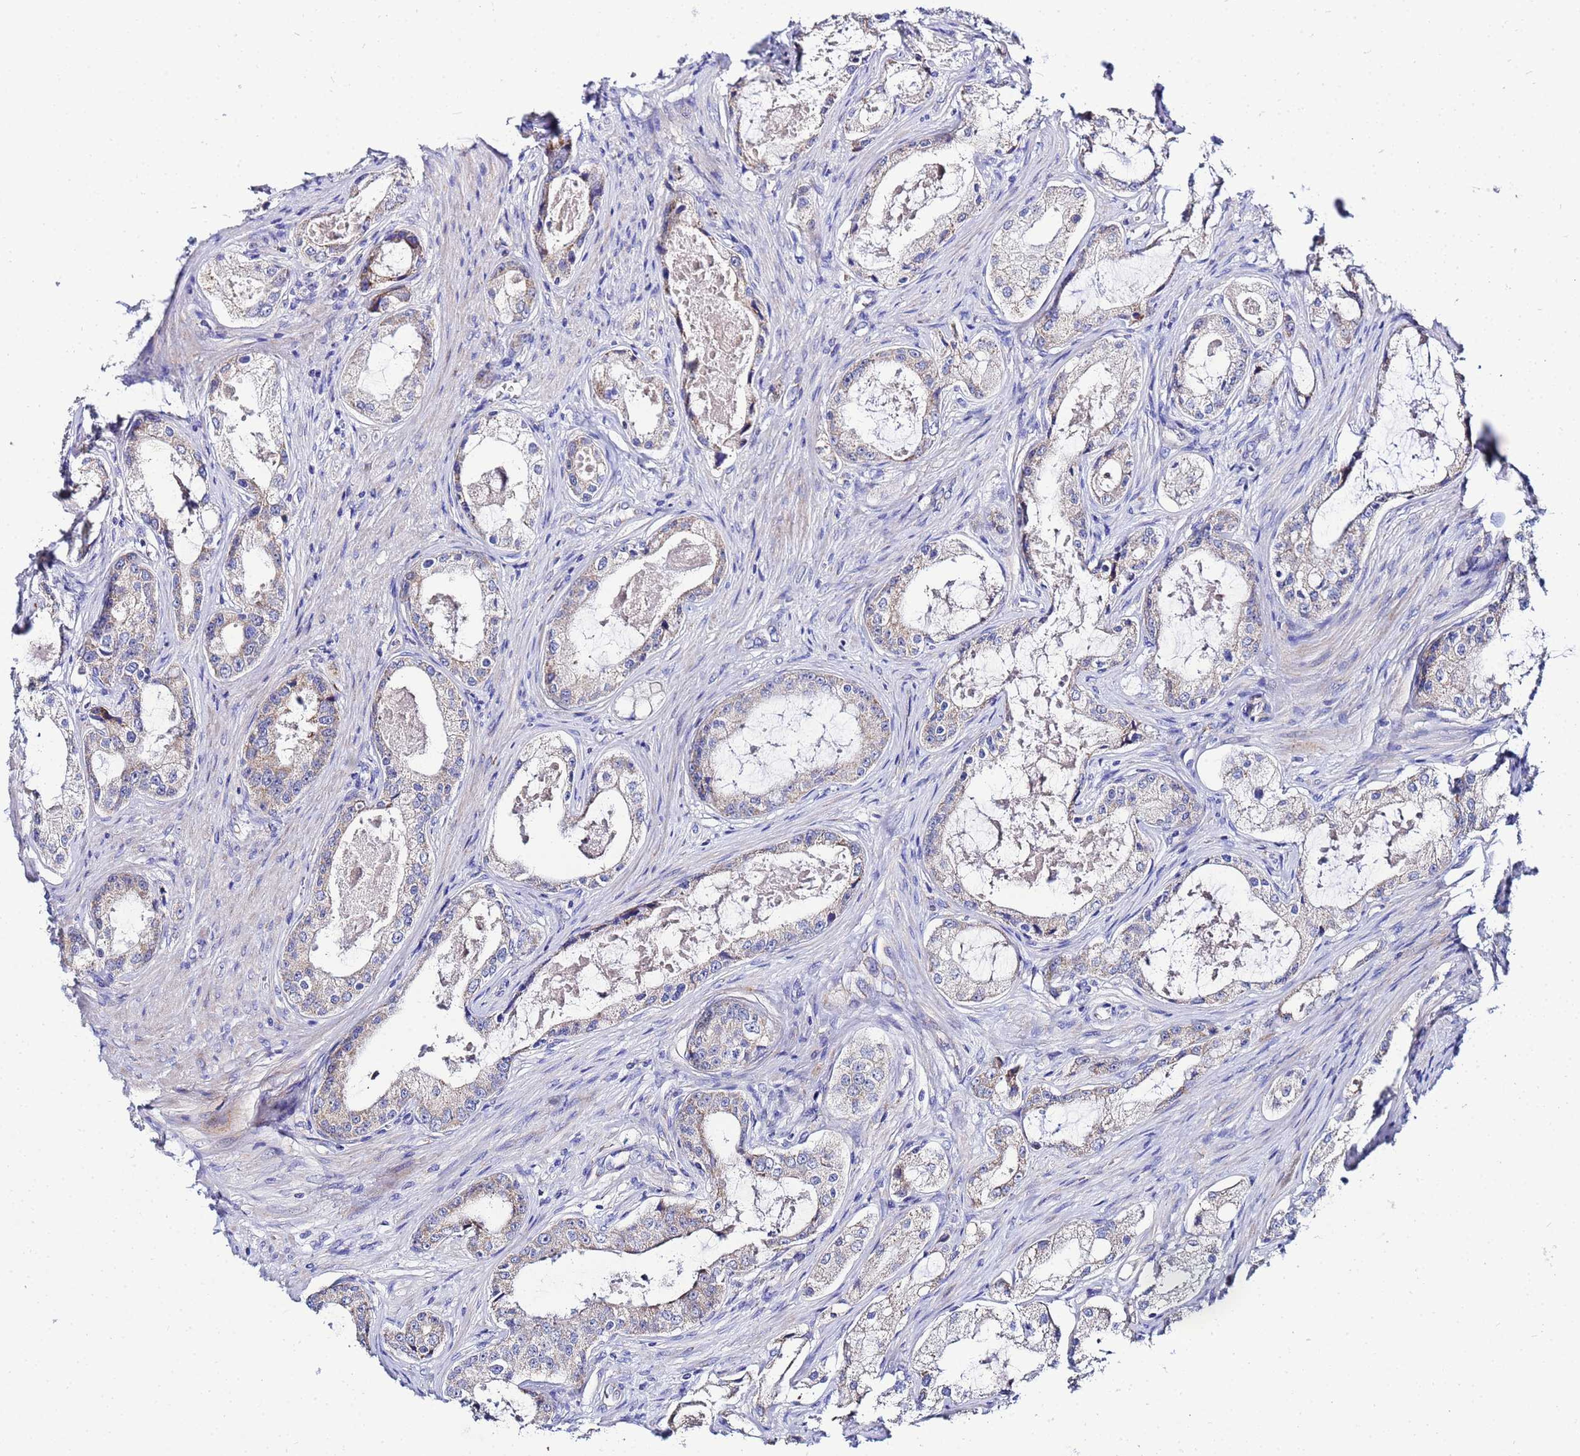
{"staining": {"intensity": "negative", "quantity": "none", "location": "none"}, "tissue": "prostate cancer", "cell_type": "Tumor cells", "image_type": "cancer", "snomed": [{"axis": "morphology", "description": "Adenocarcinoma, Low grade"}, {"axis": "topography", "description": "Prostate"}], "caption": "High magnification brightfield microscopy of low-grade adenocarcinoma (prostate) stained with DAB (3,3'-diaminobenzidine) (brown) and counterstained with hematoxylin (blue): tumor cells show no significant positivity.", "gene": "FAHD2A", "patient": {"sex": "male", "age": 68}}